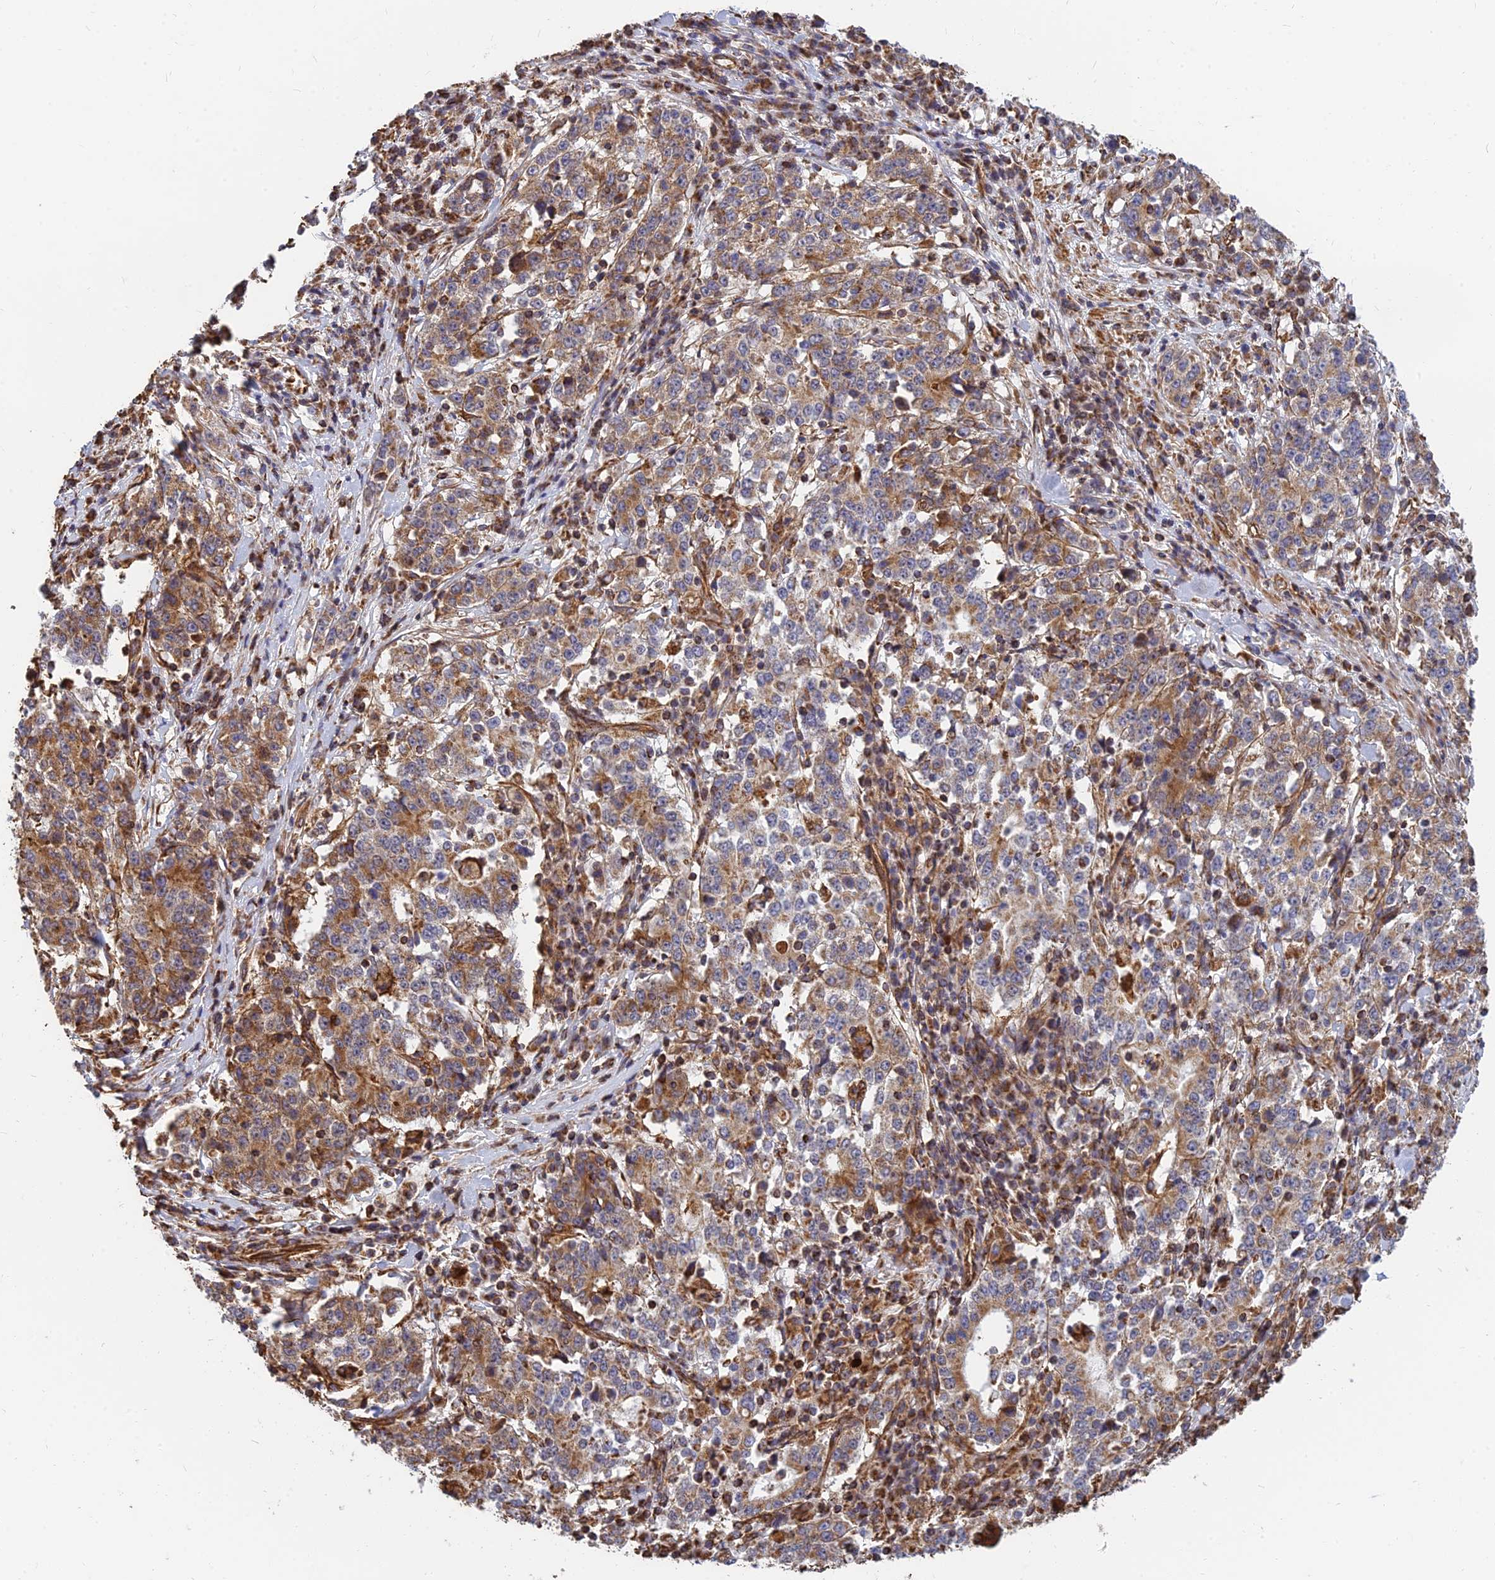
{"staining": {"intensity": "moderate", "quantity": ">75%", "location": "cytoplasmic/membranous"}, "tissue": "stomach cancer", "cell_type": "Tumor cells", "image_type": "cancer", "snomed": [{"axis": "morphology", "description": "Adenocarcinoma, NOS"}, {"axis": "topography", "description": "Stomach"}], "caption": "Immunohistochemistry (IHC) micrograph of stomach cancer (adenocarcinoma) stained for a protein (brown), which exhibits medium levels of moderate cytoplasmic/membranous positivity in approximately >75% of tumor cells.", "gene": "DSTYK", "patient": {"sex": "male", "age": 59}}